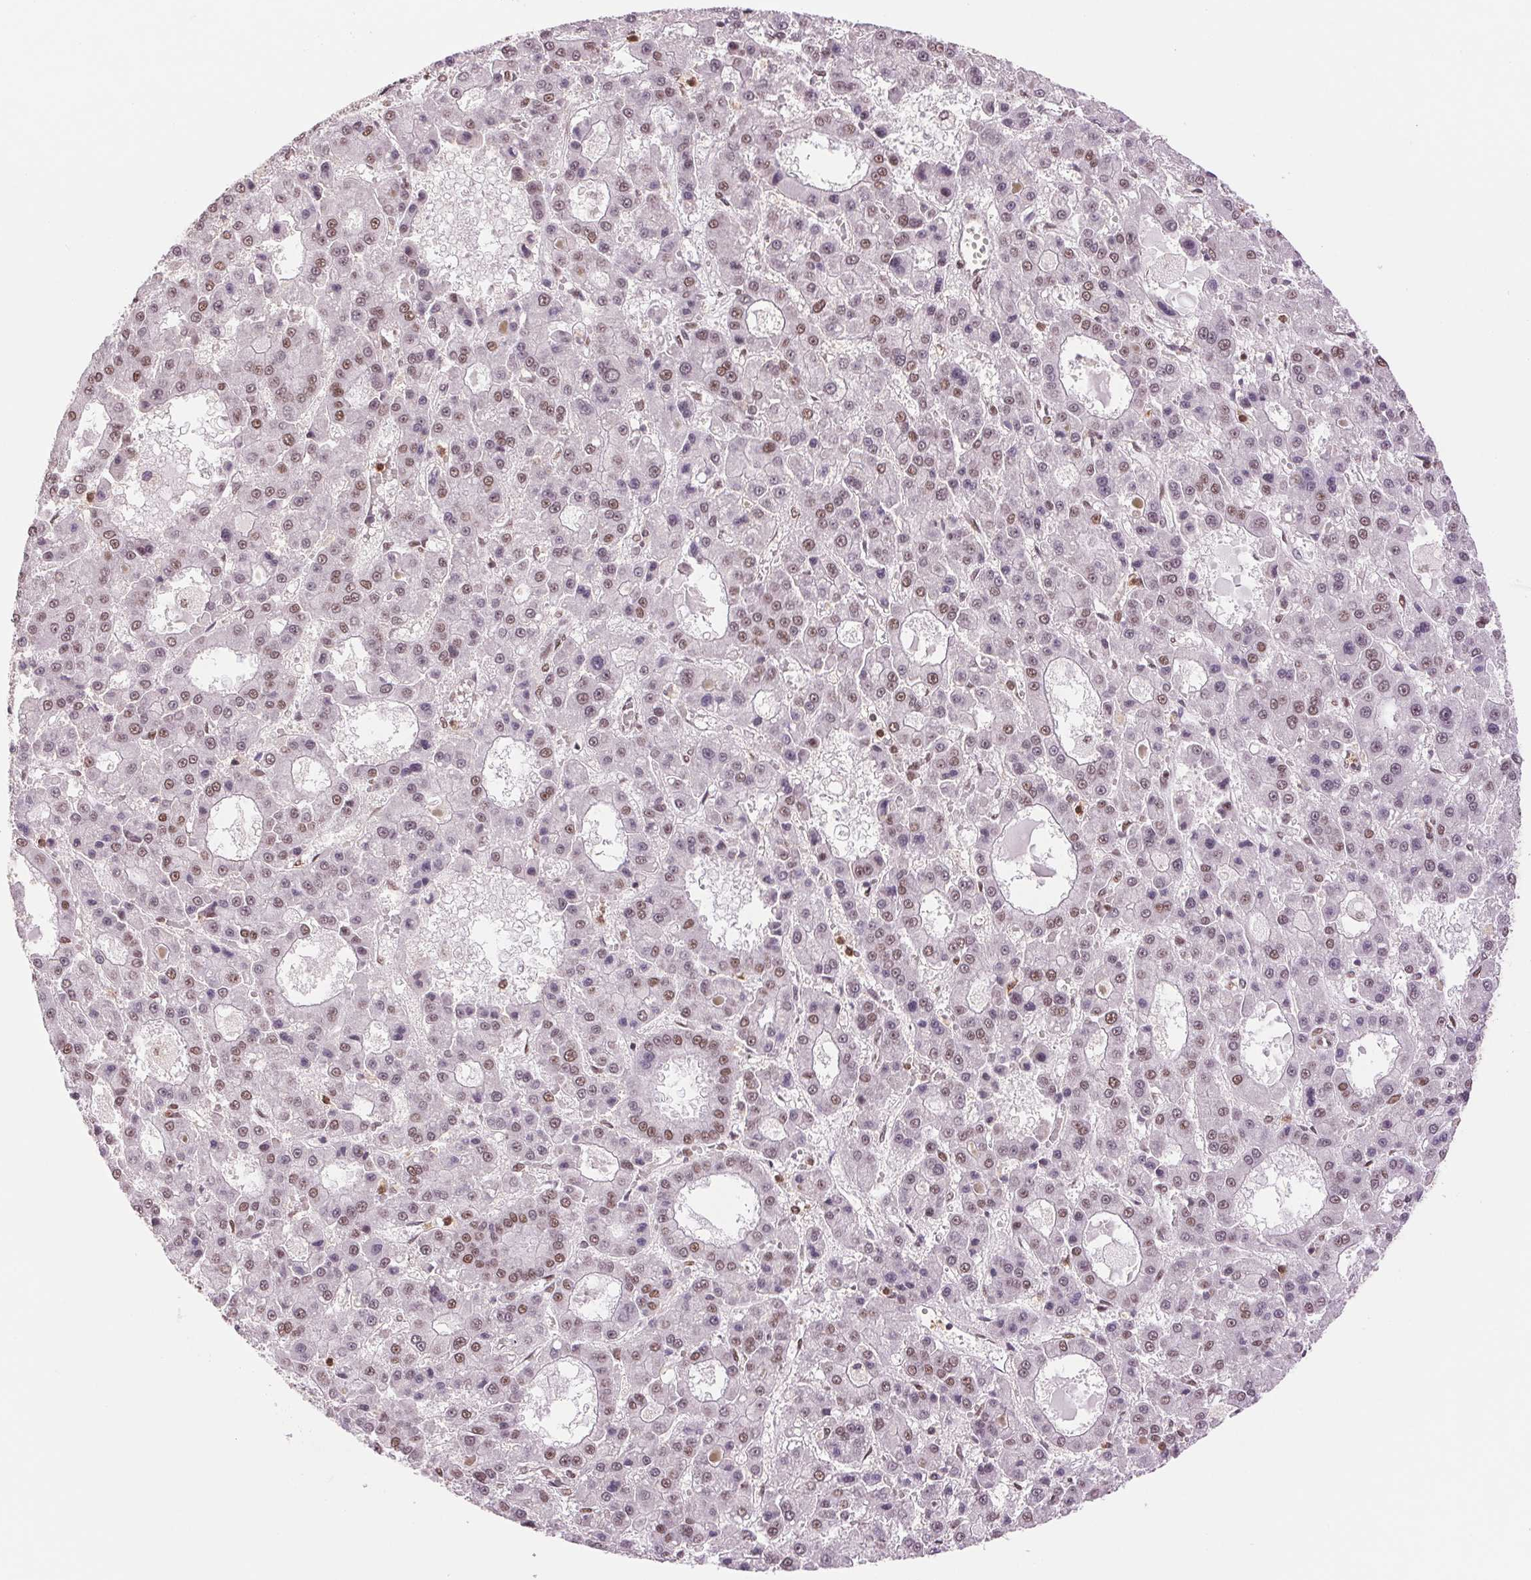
{"staining": {"intensity": "moderate", "quantity": "25%-75%", "location": "nuclear"}, "tissue": "liver cancer", "cell_type": "Tumor cells", "image_type": "cancer", "snomed": [{"axis": "morphology", "description": "Carcinoma, Hepatocellular, NOS"}, {"axis": "topography", "description": "Liver"}], "caption": "Moderate nuclear staining is appreciated in approximately 25%-75% of tumor cells in liver hepatocellular carcinoma.", "gene": "SREK1", "patient": {"sex": "male", "age": 70}}